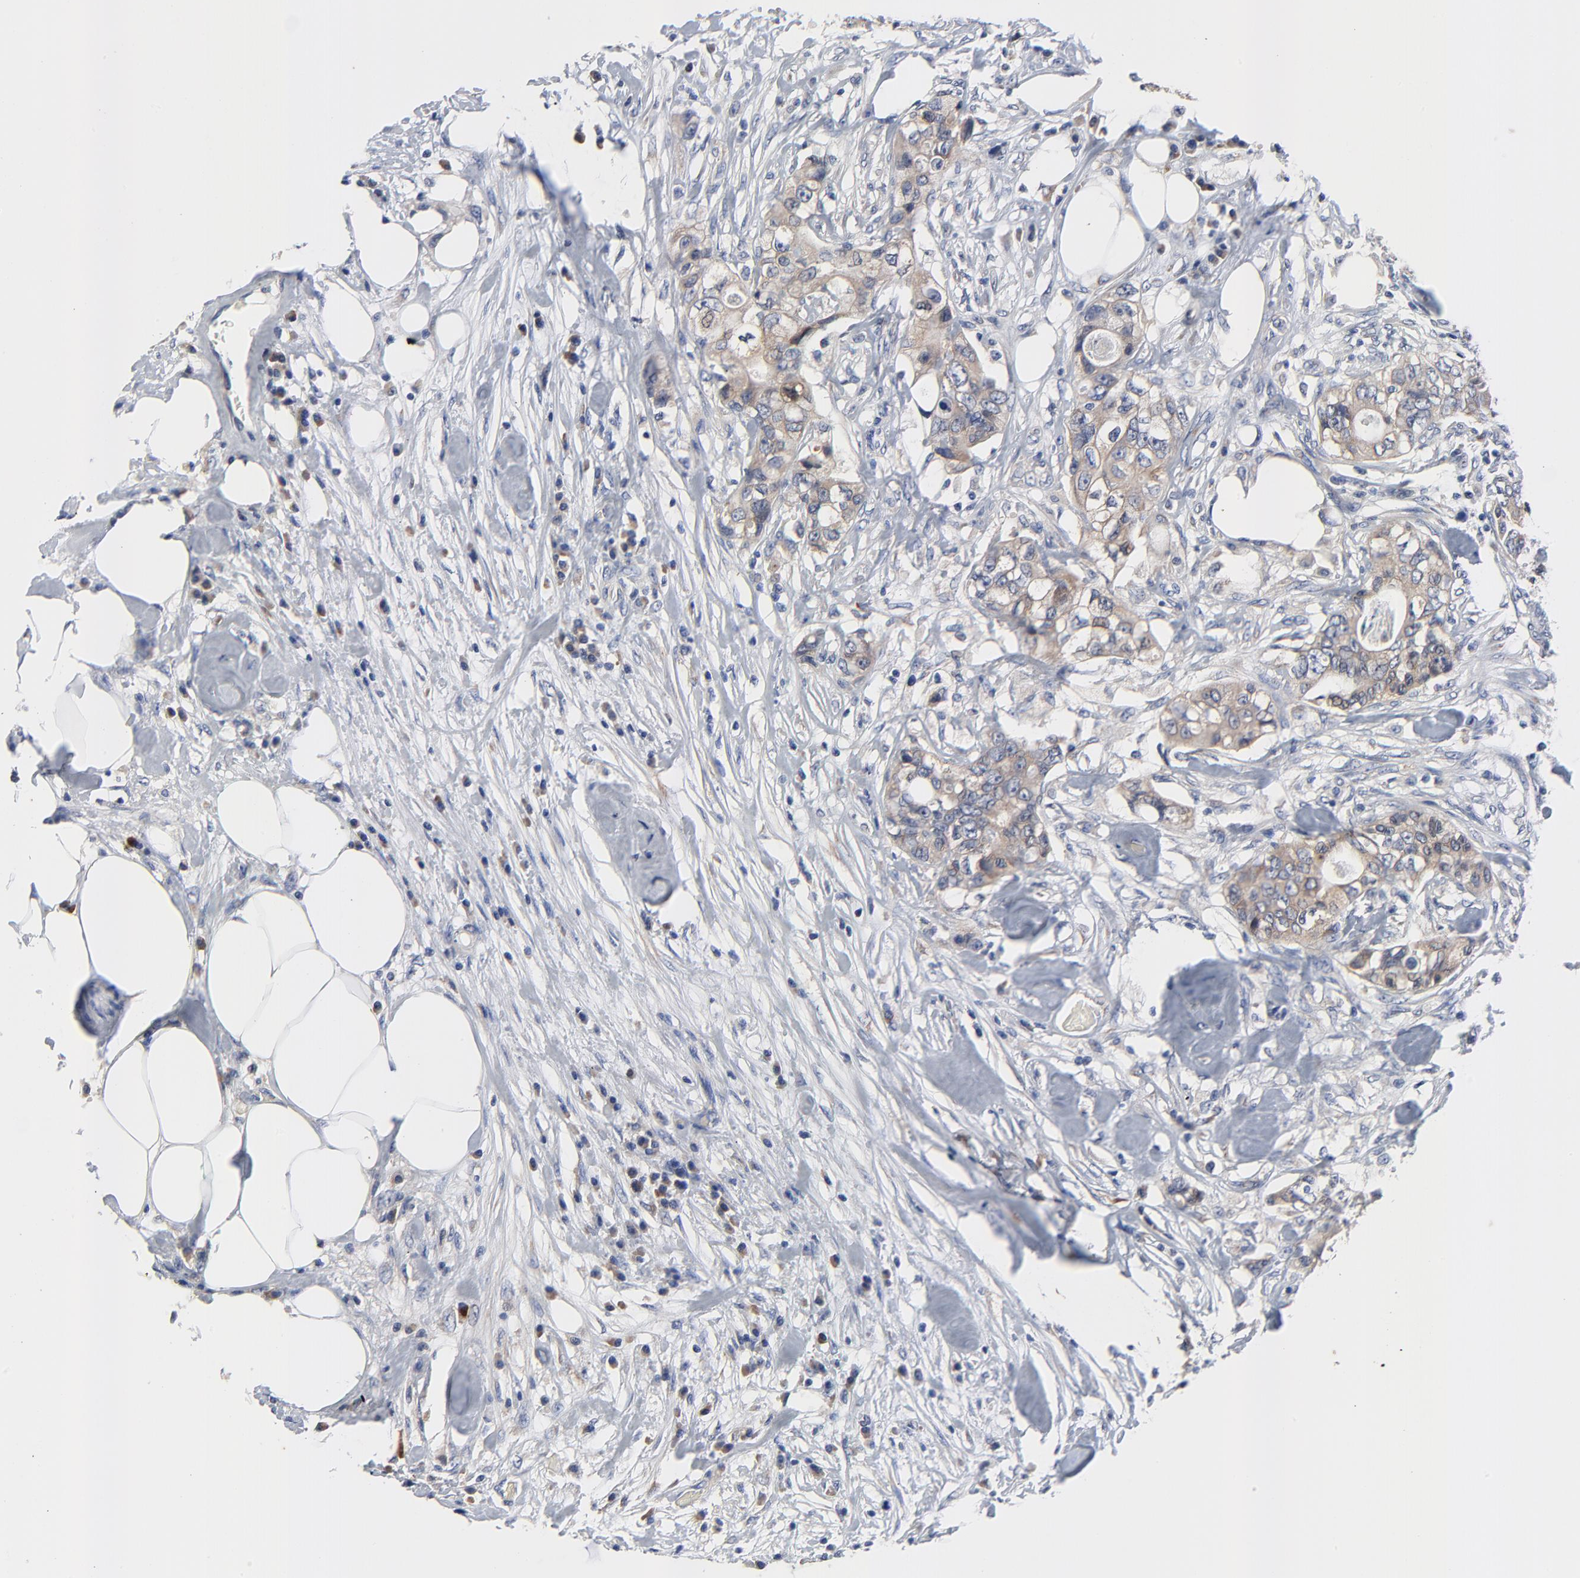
{"staining": {"intensity": "moderate", "quantity": "25%-75%", "location": "cytoplasmic/membranous"}, "tissue": "colorectal cancer", "cell_type": "Tumor cells", "image_type": "cancer", "snomed": [{"axis": "morphology", "description": "Adenocarcinoma, NOS"}, {"axis": "topography", "description": "Rectum"}], "caption": "IHC (DAB) staining of human colorectal cancer displays moderate cytoplasmic/membranous protein expression in approximately 25%-75% of tumor cells.", "gene": "VAV2", "patient": {"sex": "female", "age": 57}}